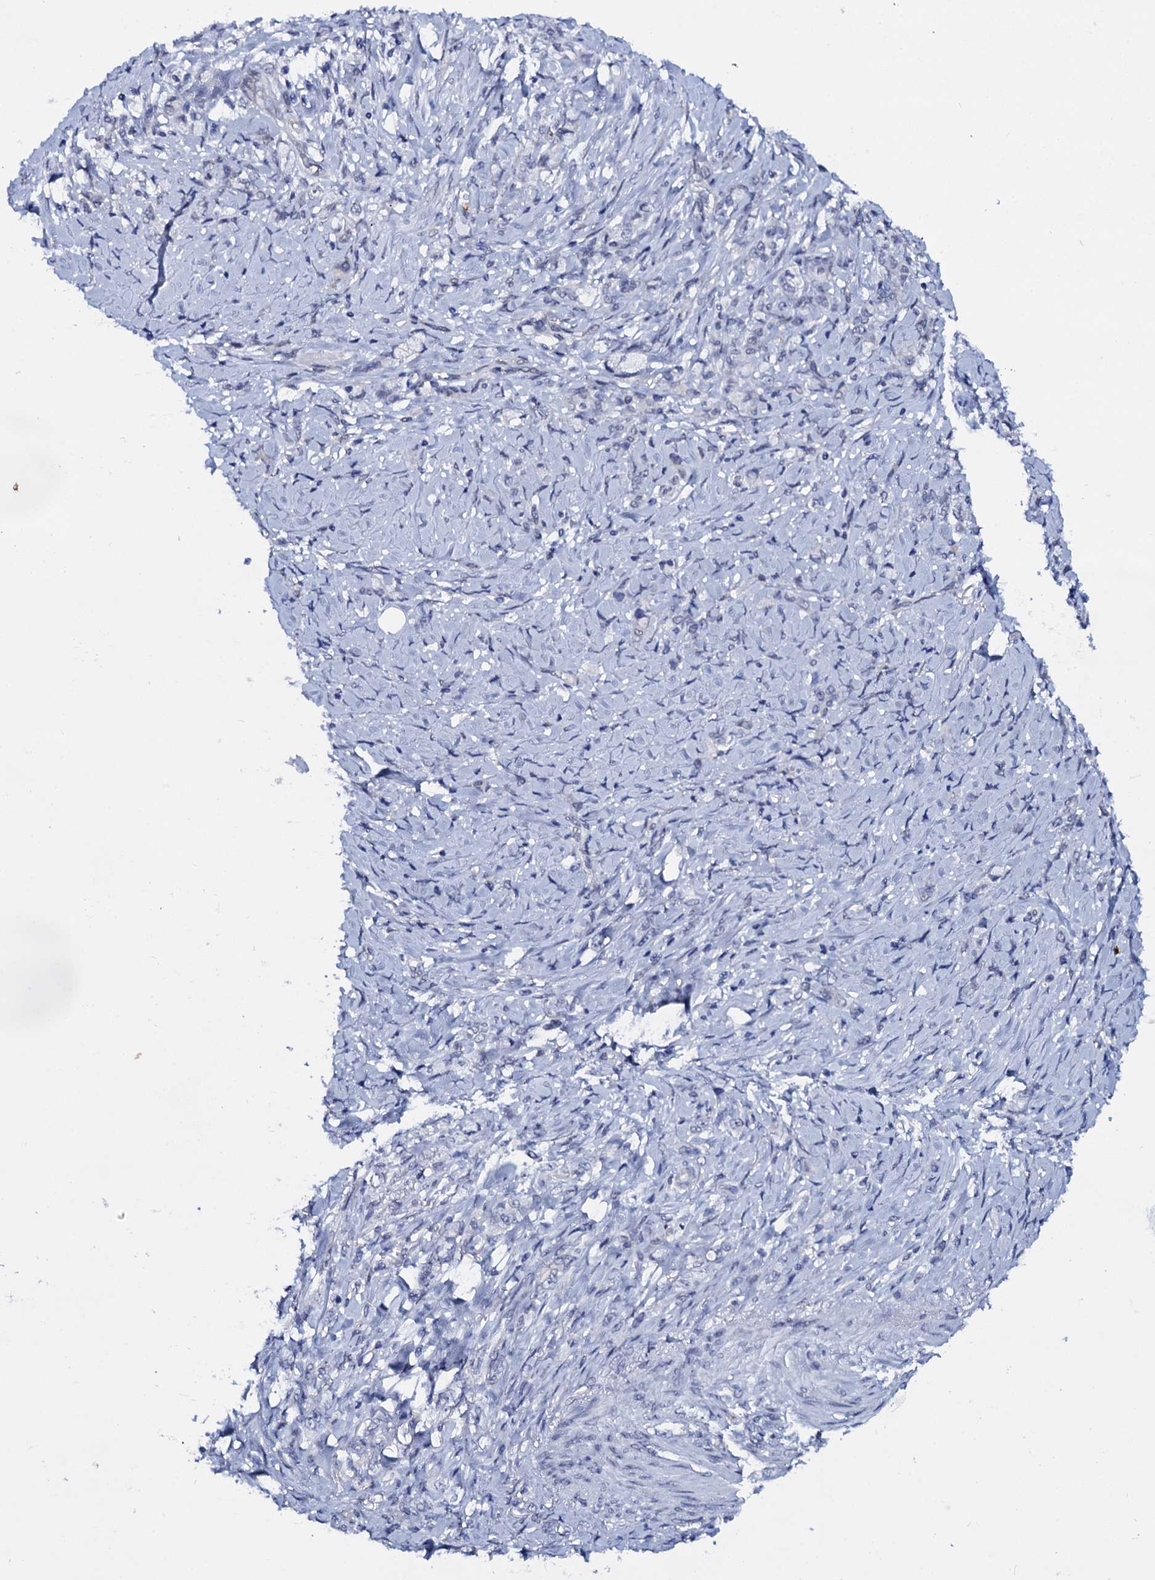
{"staining": {"intensity": "negative", "quantity": "none", "location": "none"}, "tissue": "stomach cancer", "cell_type": "Tumor cells", "image_type": "cancer", "snomed": [{"axis": "morphology", "description": "Adenocarcinoma, NOS"}, {"axis": "topography", "description": "Stomach"}], "caption": "This histopathology image is of stomach cancer stained with IHC to label a protein in brown with the nuclei are counter-stained blue. There is no expression in tumor cells.", "gene": "C16orf87", "patient": {"sex": "female", "age": 79}}